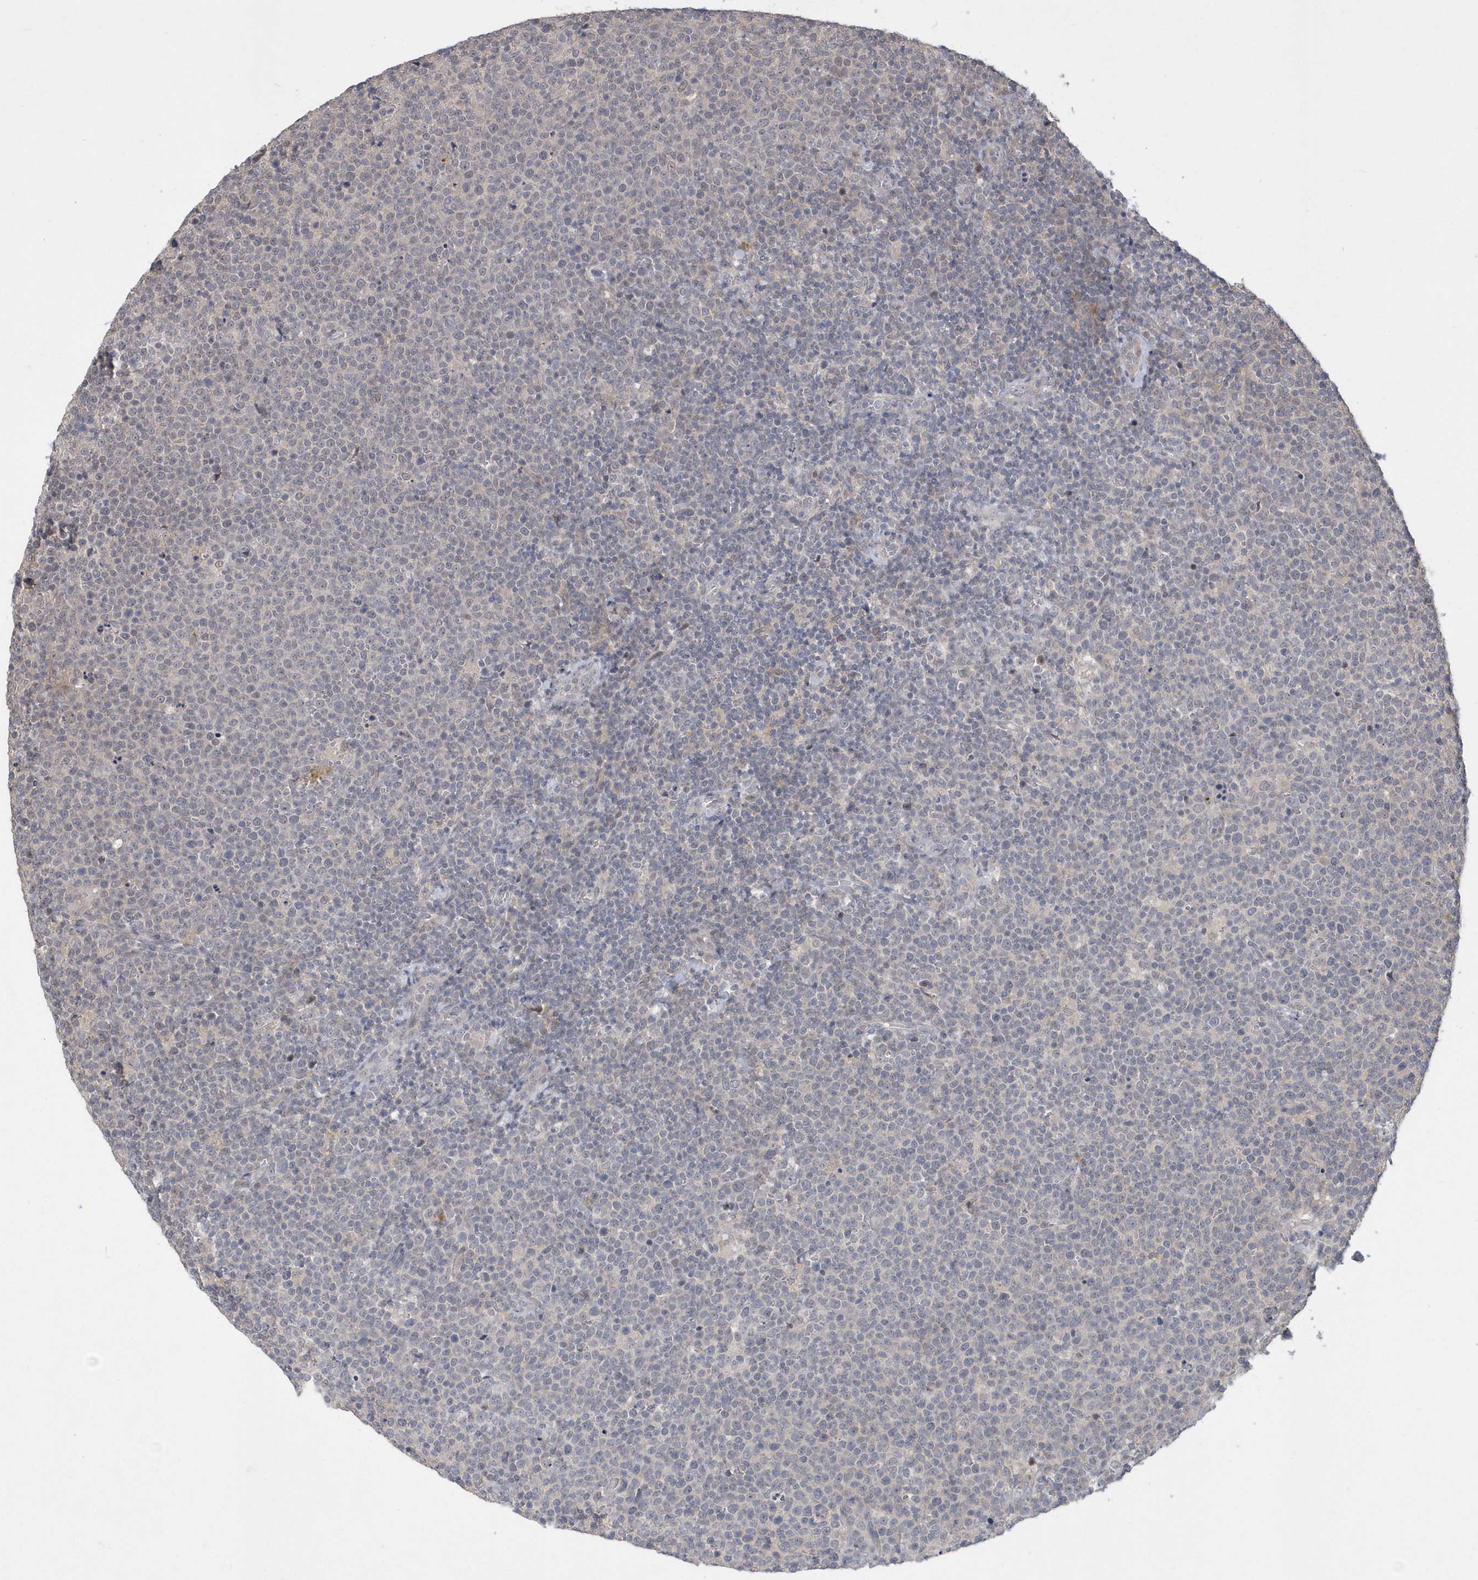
{"staining": {"intensity": "negative", "quantity": "none", "location": "none"}, "tissue": "lymphoma", "cell_type": "Tumor cells", "image_type": "cancer", "snomed": [{"axis": "morphology", "description": "Malignant lymphoma, non-Hodgkin's type, High grade"}, {"axis": "topography", "description": "Lymph node"}], "caption": "This is an immunohistochemistry image of human lymphoma. There is no staining in tumor cells.", "gene": "TSPEAR", "patient": {"sex": "male", "age": 61}}